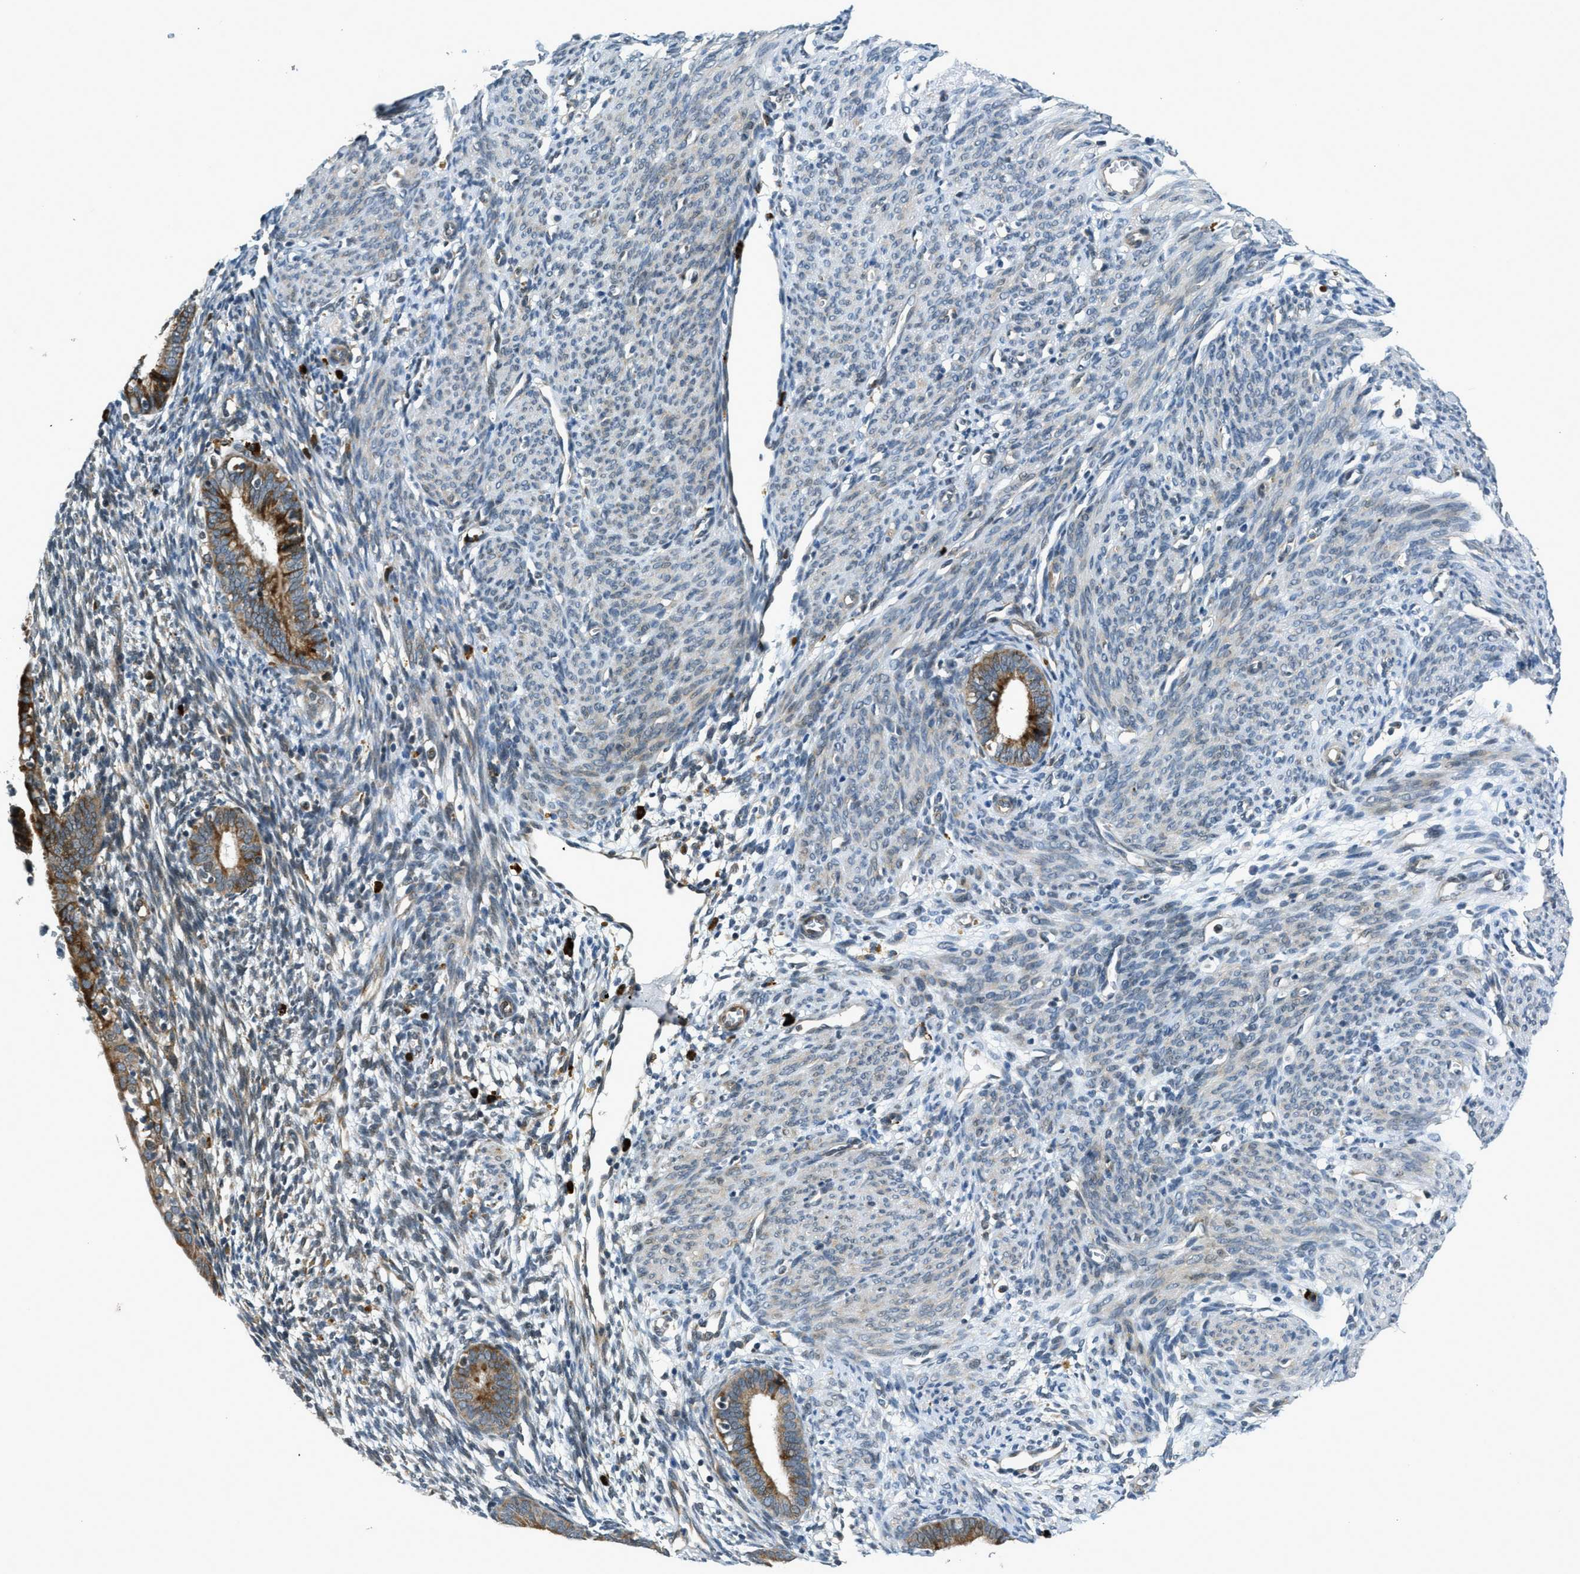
{"staining": {"intensity": "weak", "quantity": "<25%", "location": "cytoplasmic/membranous"}, "tissue": "endometrium", "cell_type": "Cells in endometrial stroma", "image_type": "normal", "snomed": [{"axis": "morphology", "description": "Normal tissue, NOS"}, {"axis": "morphology", "description": "Adenocarcinoma, NOS"}, {"axis": "topography", "description": "Endometrium"}, {"axis": "topography", "description": "Ovary"}], "caption": "This is a histopathology image of immunohistochemistry staining of unremarkable endometrium, which shows no expression in cells in endometrial stroma. (Brightfield microscopy of DAB (3,3'-diaminobenzidine) immunohistochemistry (IHC) at high magnification).", "gene": "HERC2", "patient": {"sex": "female", "age": 68}}